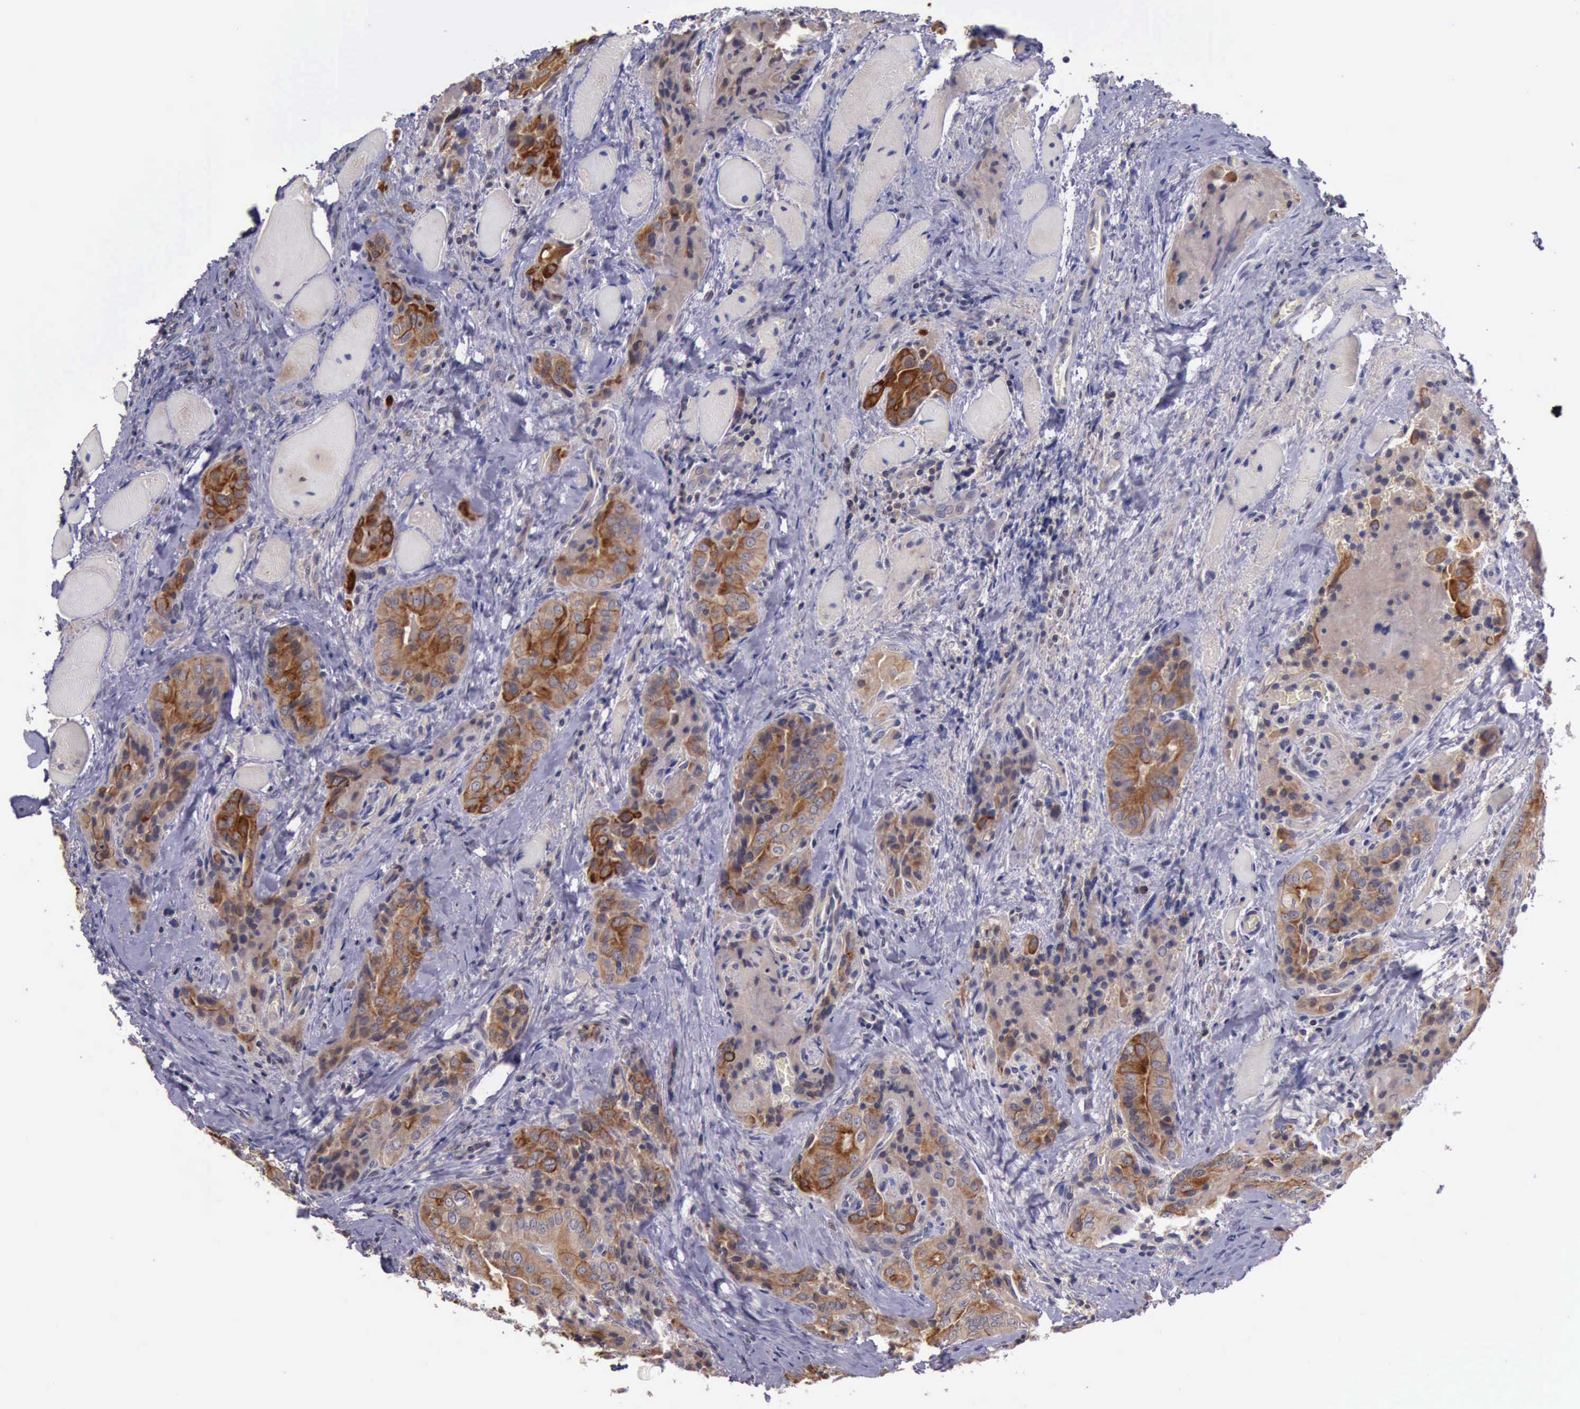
{"staining": {"intensity": "weak", "quantity": ">75%", "location": "cytoplasmic/membranous"}, "tissue": "thyroid cancer", "cell_type": "Tumor cells", "image_type": "cancer", "snomed": [{"axis": "morphology", "description": "Papillary adenocarcinoma, NOS"}, {"axis": "topography", "description": "Thyroid gland"}], "caption": "IHC (DAB) staining of thyroid cancer shows weak cytoplasmic/membranous protein positivity in about >75% of tumor cells.", "gene": "RAB39B", "patient": {"sex": "female", "age": 71}}